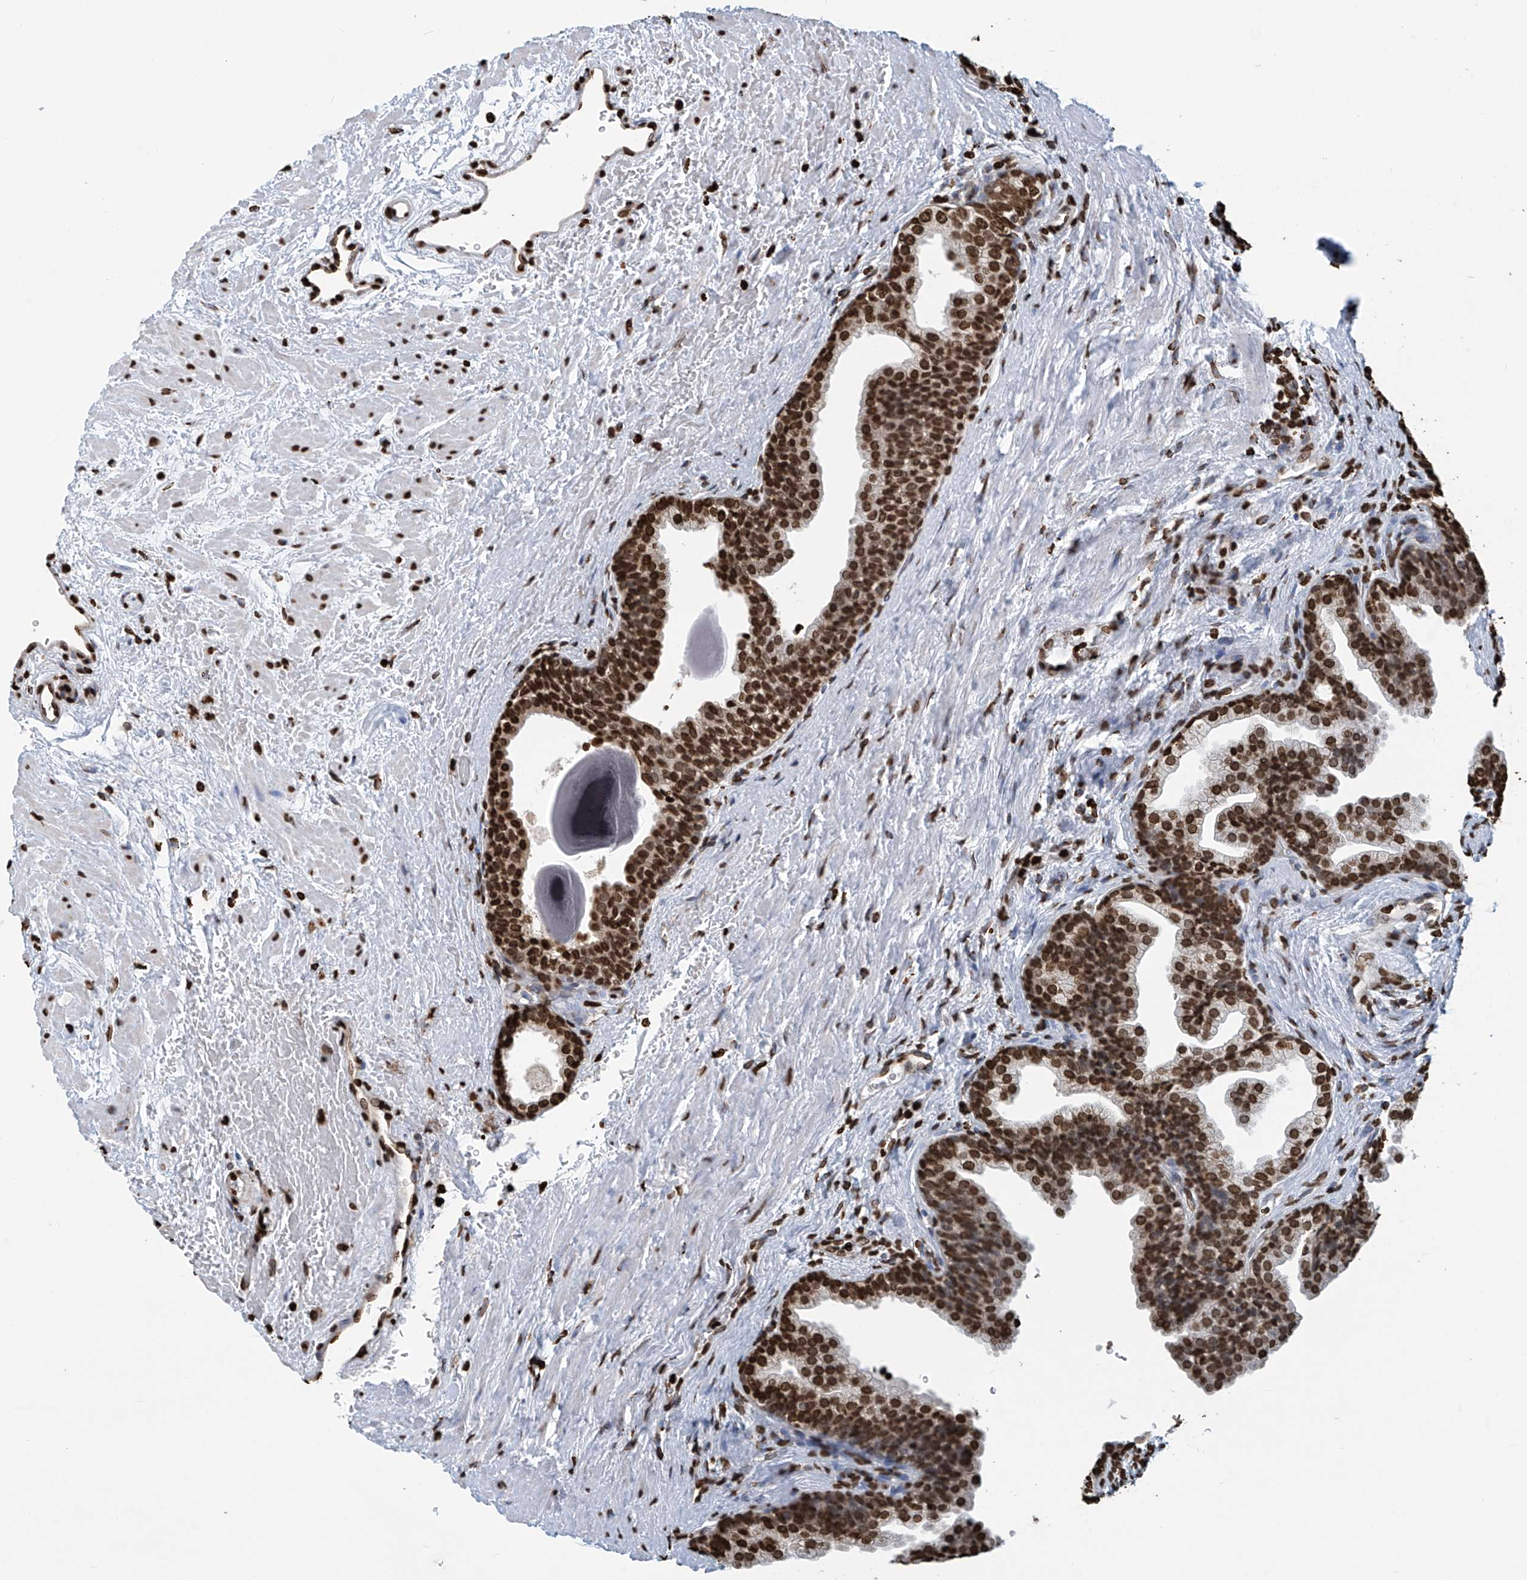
{"staining": {"intensity": "strong", "quantity": ">75%", "location": "nuclear"}, "tissue": "prostate", "cell_type": "Glandular cells", "image_type": "normal", "snomed": [{"axis": "morphology", "description": "Normal tissue, NOS"}, {"axis": "topography", "description": "Prostate"}], "caption": "Protein staining demonstrates strong nuclear staining in approximately >75% of glandular cells in normal prostate.", "gene": "DPPA2", "patient": {"sex": "male", "age": 48}}